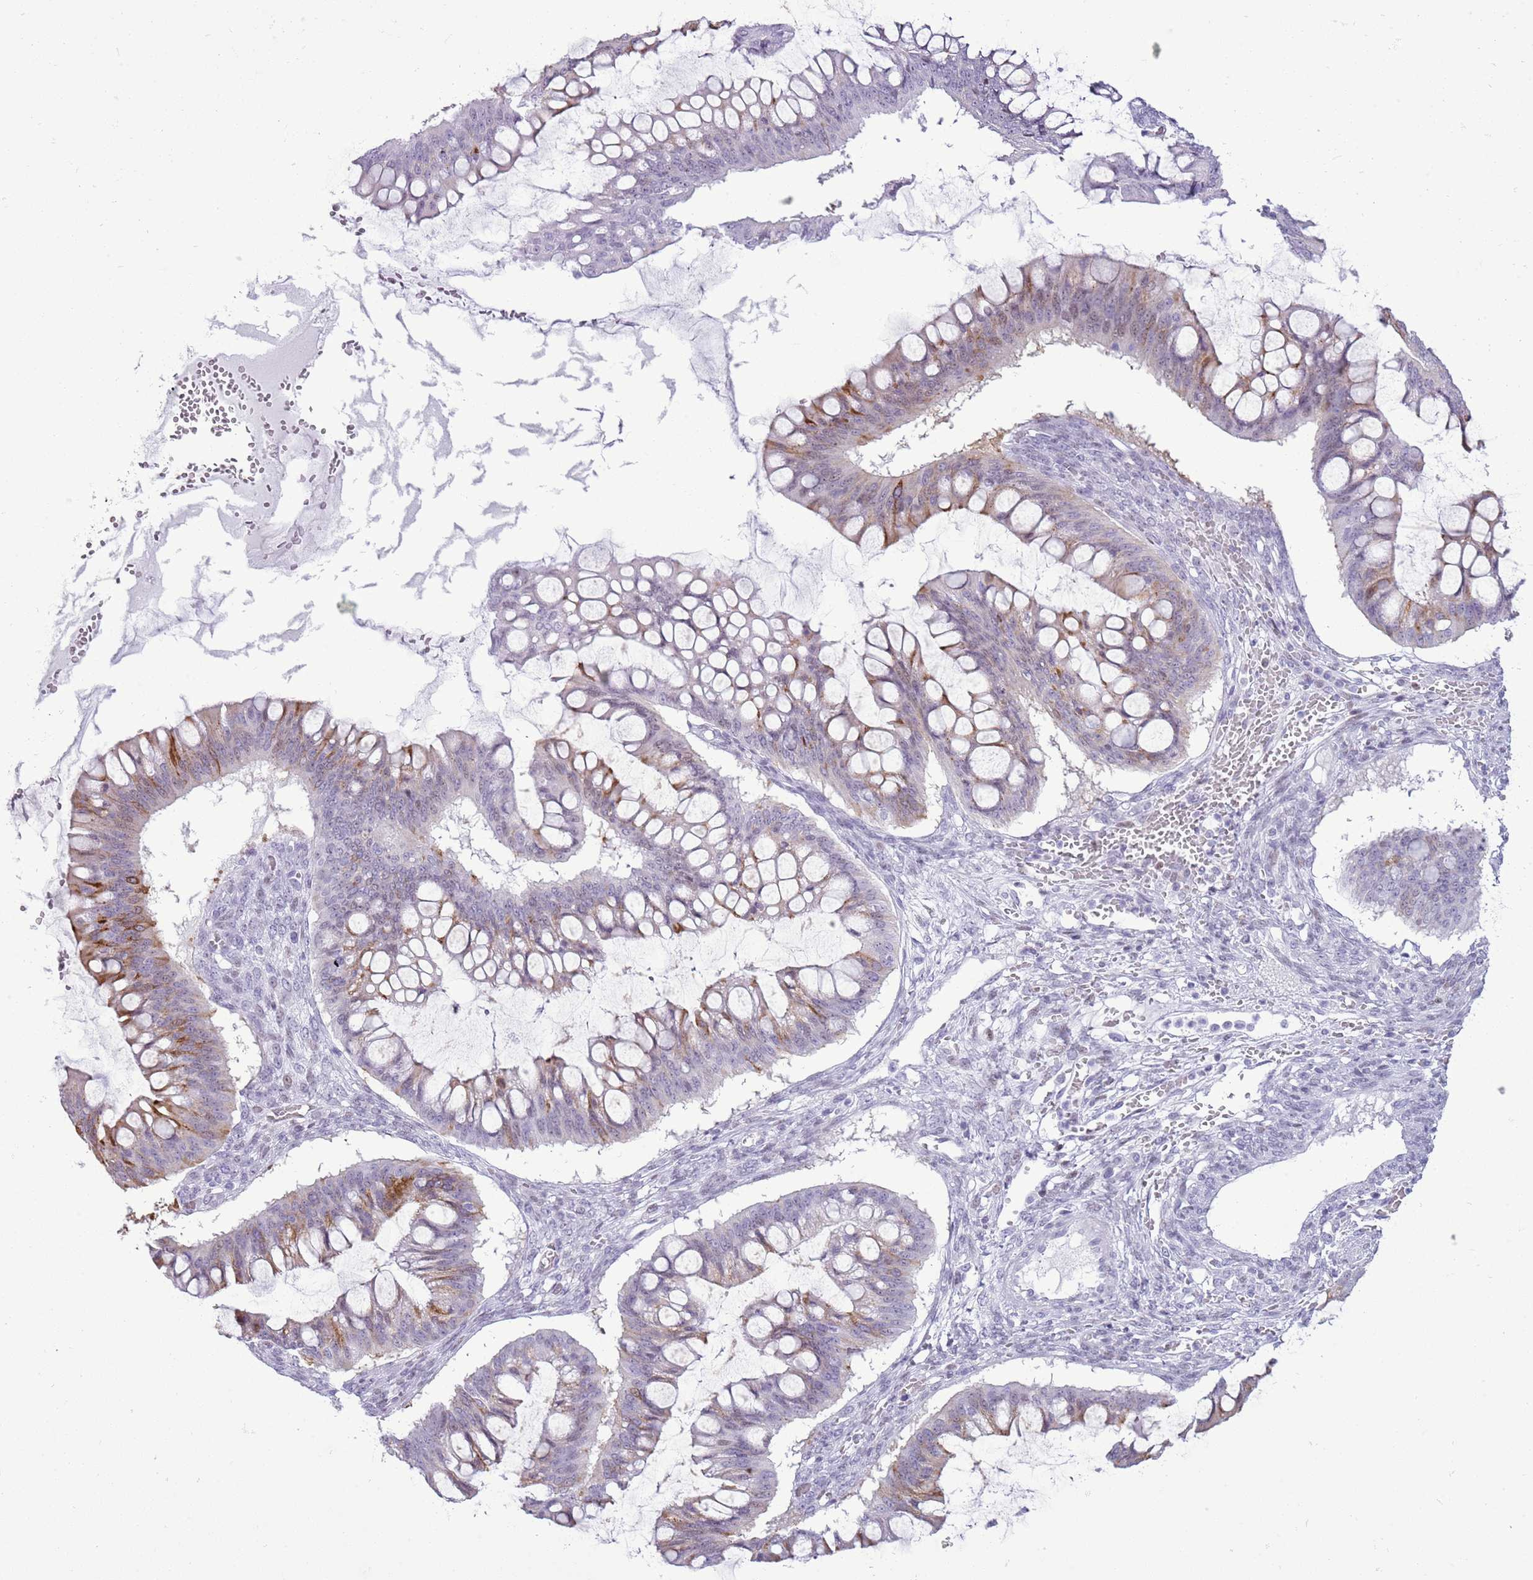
{"staining": {"intensity": "moderate", "quantity": "25%-75%", "location": "cytoplasmic/membranous"}, "tissue": "ovarian cancer", "cell_type": "Tumor cells", "image_type": "cancer", "snomed": [{"axis": "morphology", "description": "Cystadenocarcinoma, mucinous, NOS"}, {"axis": "topography", "description": "Ovary"}], "caption": "An image showing moderate cytoplasmic/membranous staining in approximately 25%-75% of tumor cells in ovarian mucinous cystadenocarcinoma, as visualized by brown immunohistochemical staining.", "gene": "ASIP", "patient": {"sex": "female", "age": 73}}